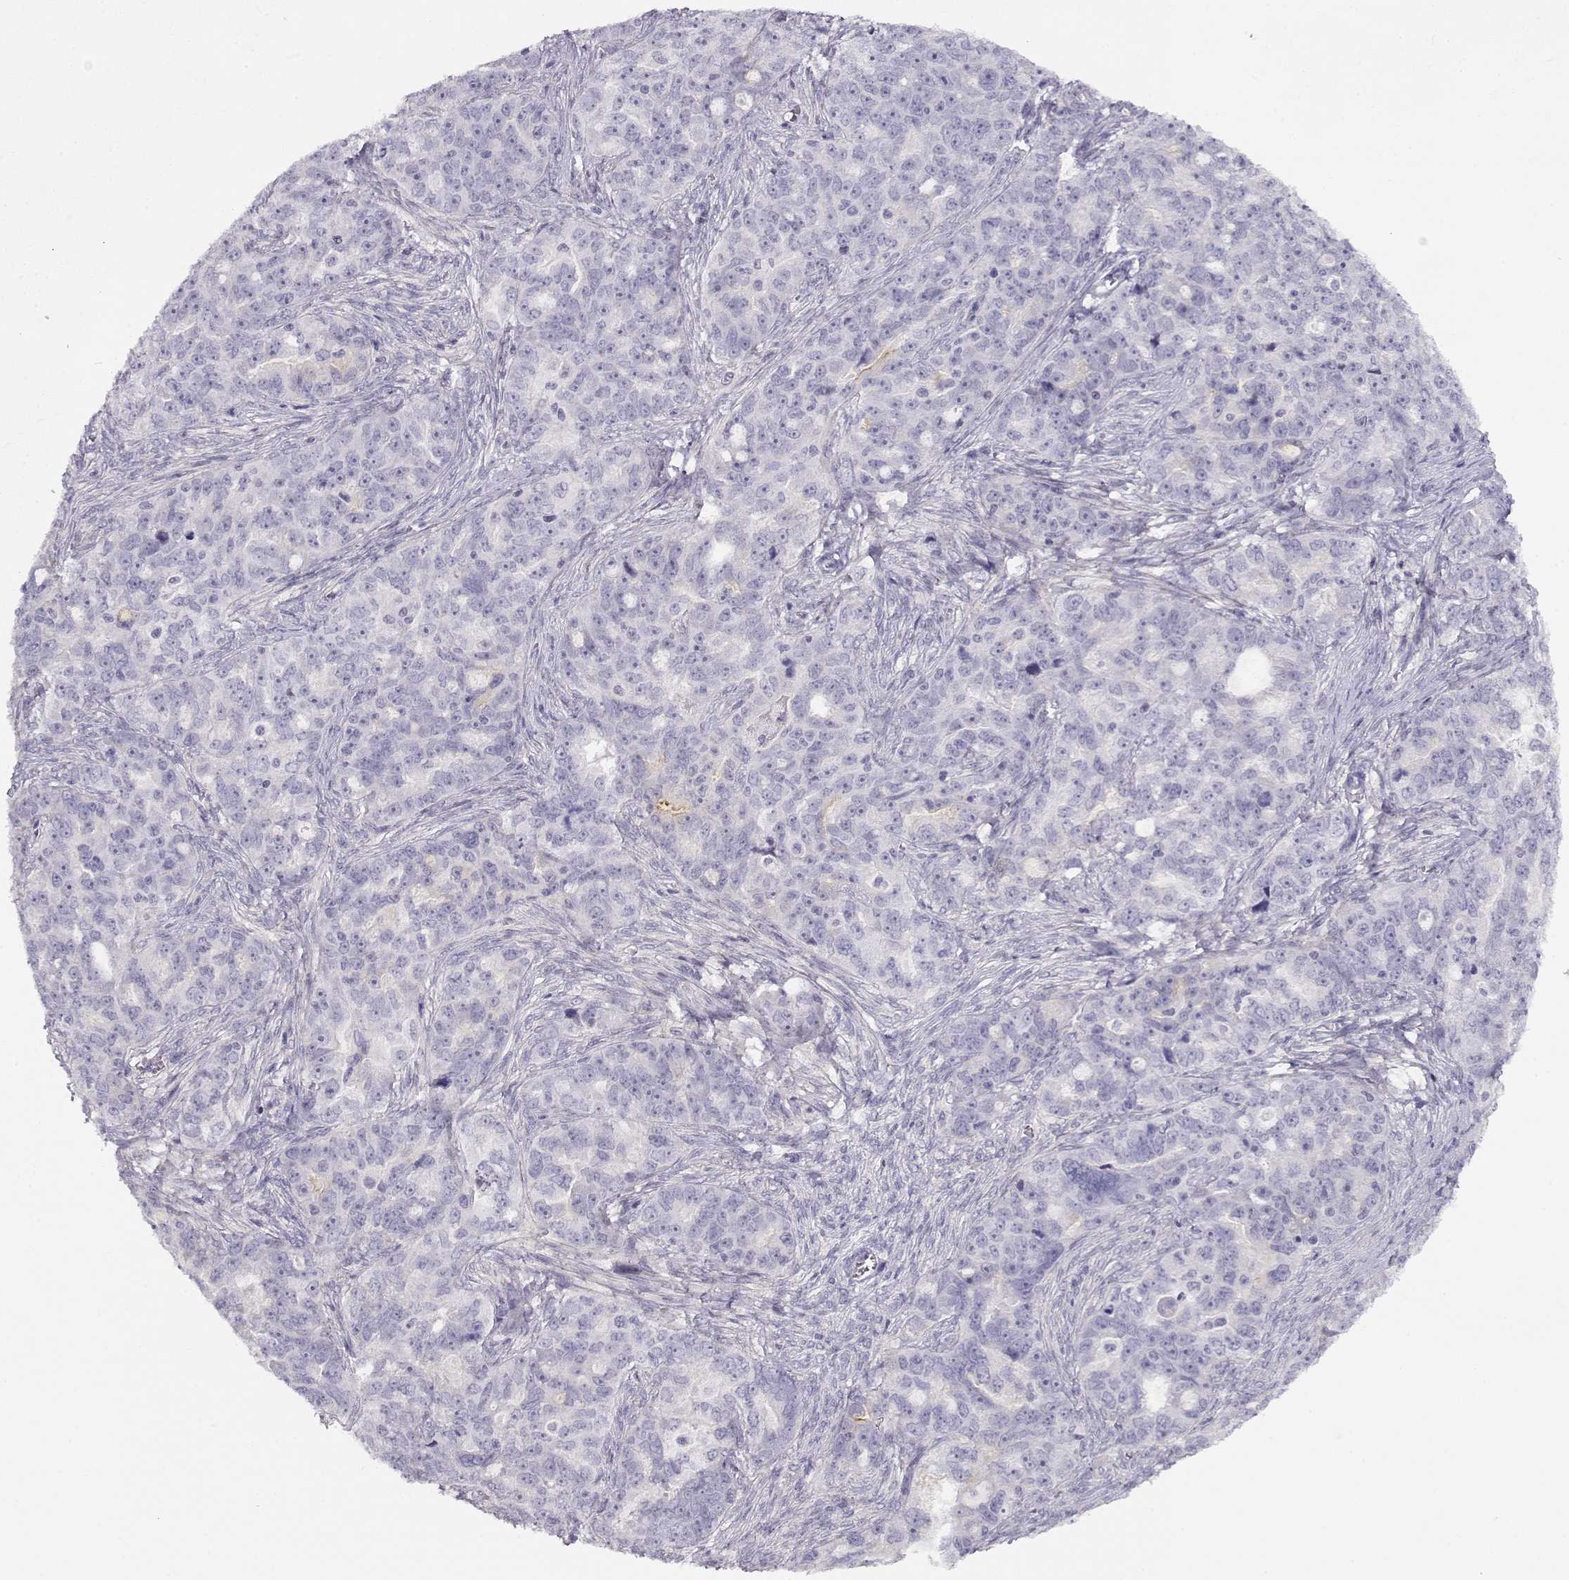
{"staining": {"intensity": "negative", "quantity": "none", "location": "none"}, "tissue": "ovarian cancer", "cell_type": "Tumor cells", "image_type": "cancer", "snomed": [{"axis": "morphology", "description": "Cystadenocarcinoma, serous, NOS"}, {"axis": "topography", "description": "Ovary"}], "caption": "High magnification brightfield microscopy of ovarian cancer (serous cystadenocarcinoma) stained with DAB (brown) and counterstained with hematoxylin (blue): tumor cells show no significant staining. (Immunohistochemistry (ihc), brightfield microscopy, high magnification).", "gene": "CRX", "patient": {"sex": "female", "age": 51}}